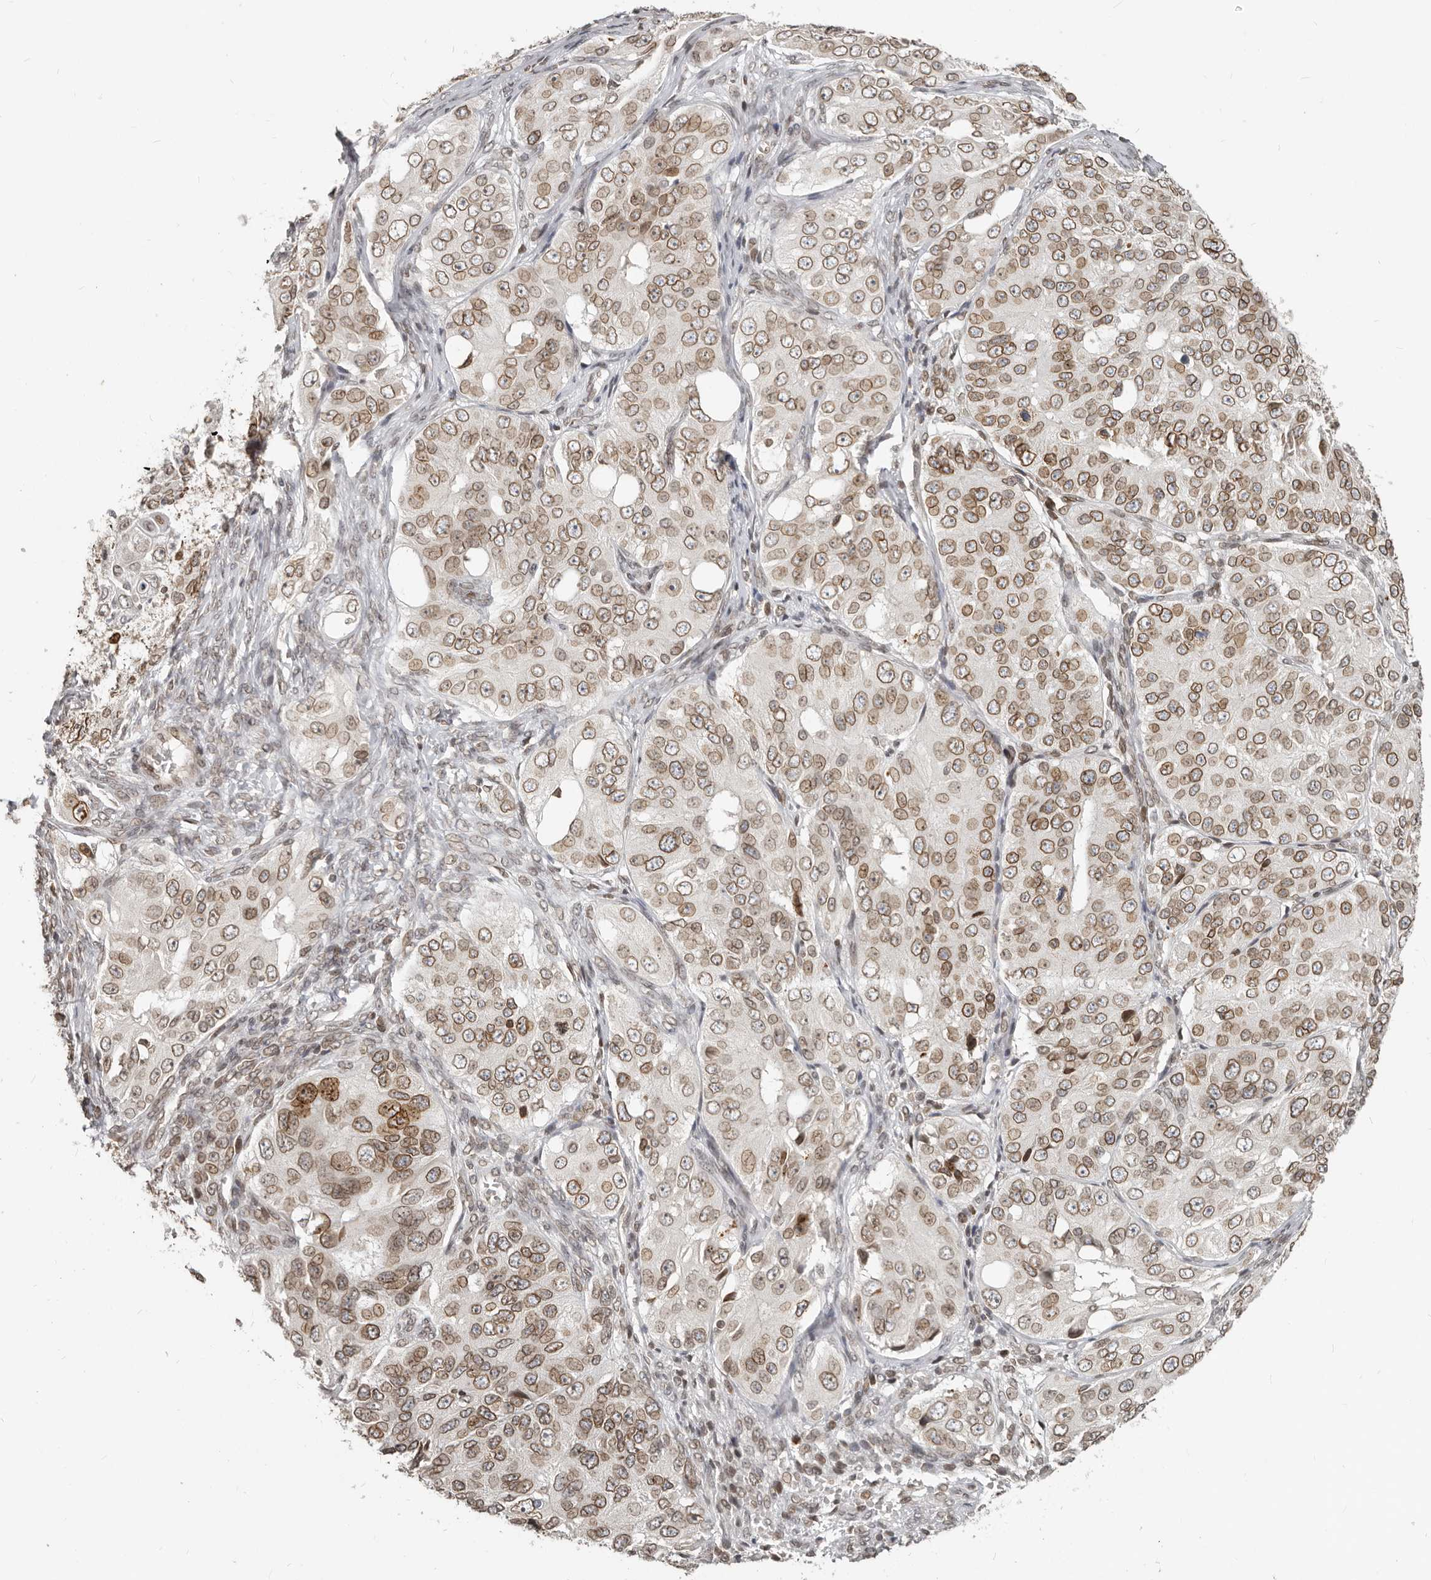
{"staining": {"intensity": "moderate", "quantity": ">75%", "location": "cytoplasmic/membranous,nuclear"}, "tissue": "ovarian cancer", "cell_type": "Tumor cells", "image_type": "cancer", "snomed": [{"axis": "morphology", "description": "Carcinoma, endometroid"}, {"axis": "topography", "description": "Ovary"}], "caption": "Approximately >75% of tumor cells in human ovarian cancer display moderate cytoplasmic/membranous and nuclear protein staining as visualized by brown immunohistochemical staining.", "gene": "NUP153", "patient": {"sex": "female", "age": 51}}